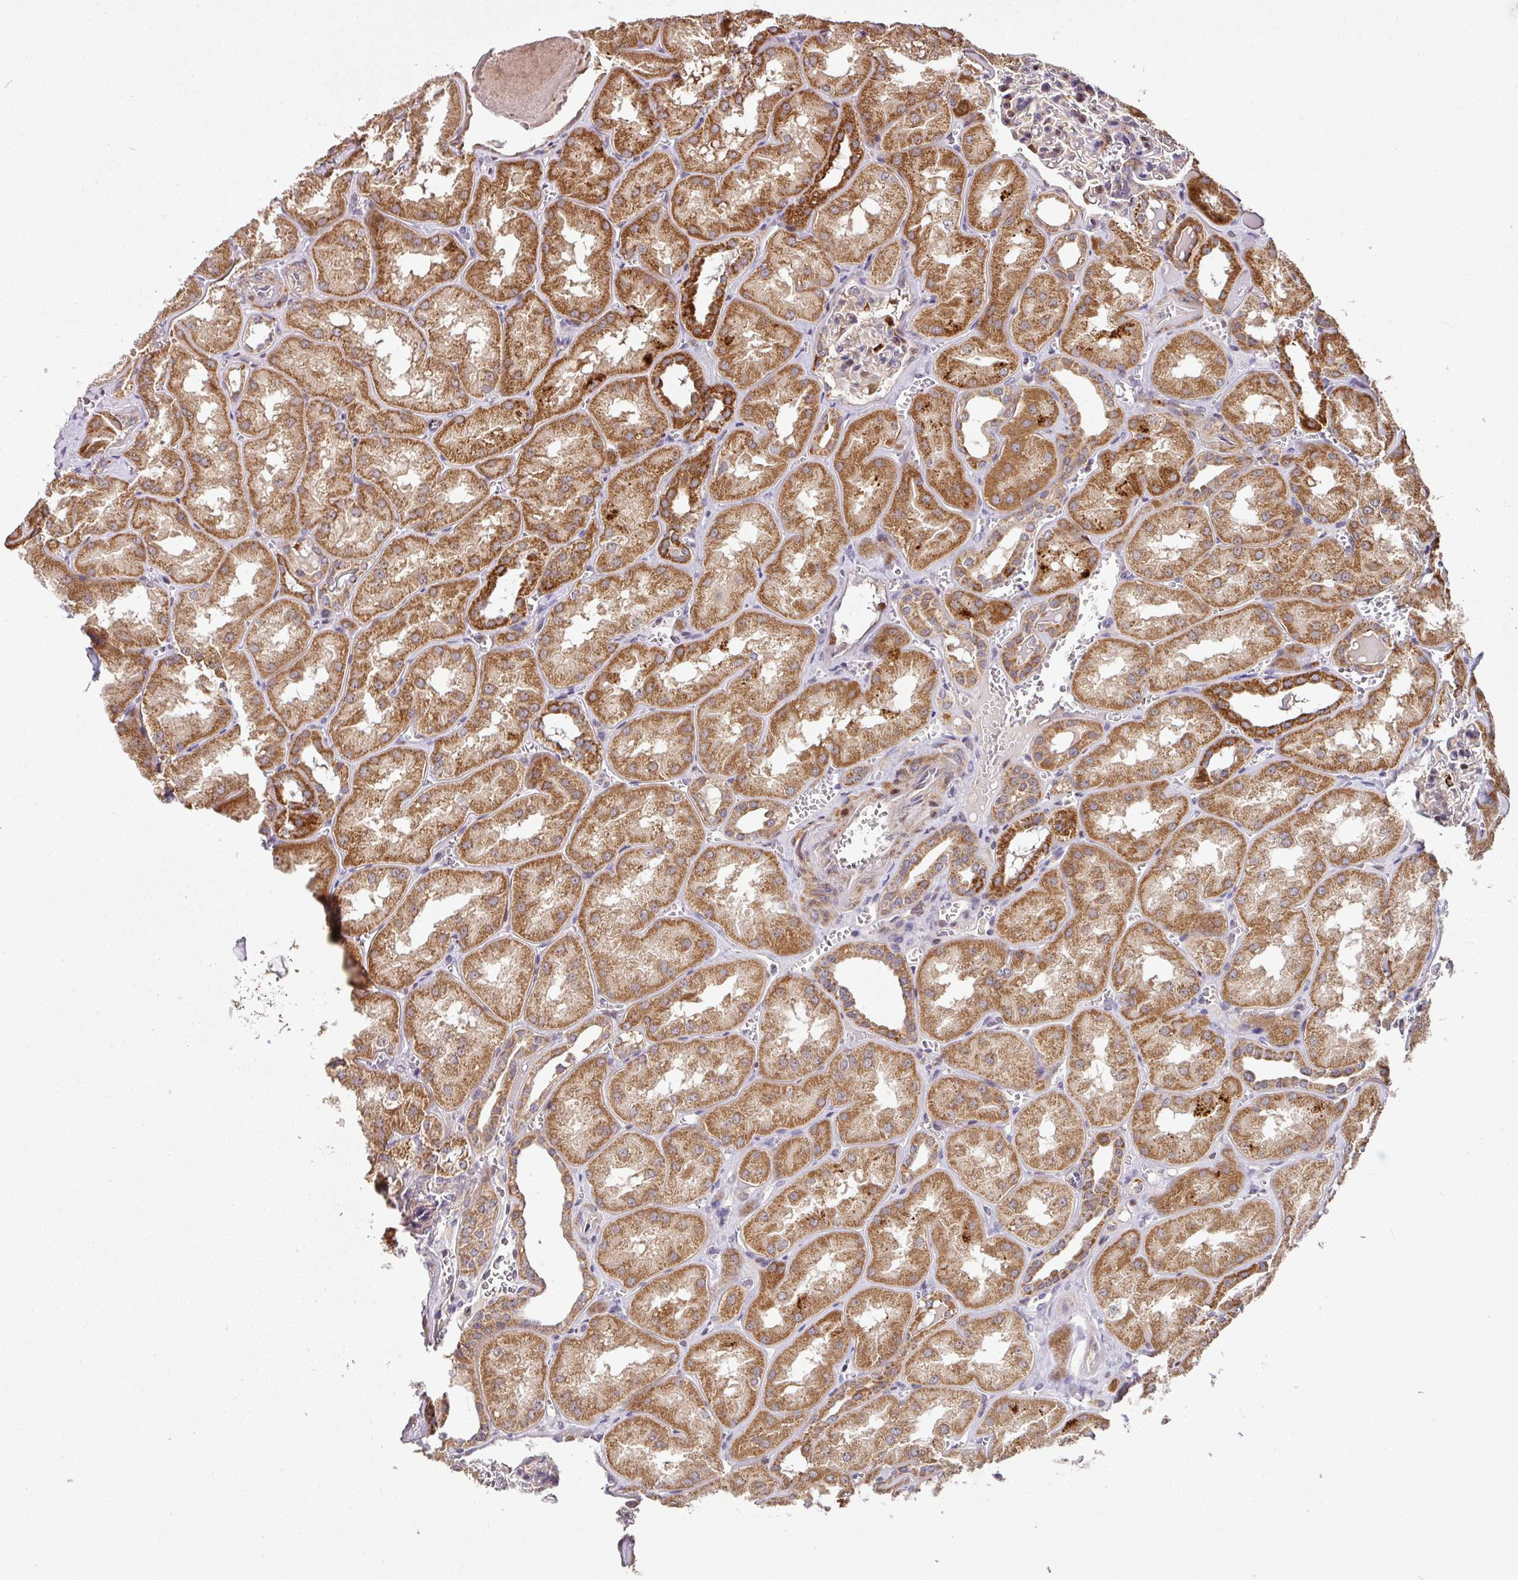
{"staining": {"intensity": "strong", "quantity": "<25%", "location": "cytoplasmic/membranous,nuclear"}, "tissue": "kidney", "cell_type": "Cells in glomeruli", "image_type": "normal", "snomed": [{"axis": "morphology", "description": "Normal tissue, NOS"}, {"axis": "topography", "description": "Kidney"}], "caption": "Protein staining by IHC displays strong cytoplasmic/membranous,nuclear positivity in about <25% of cells in glomeruli in benign kidney.", "gene": "ENSG00000269547", "patient": {"sex": "male", "age": 61}}